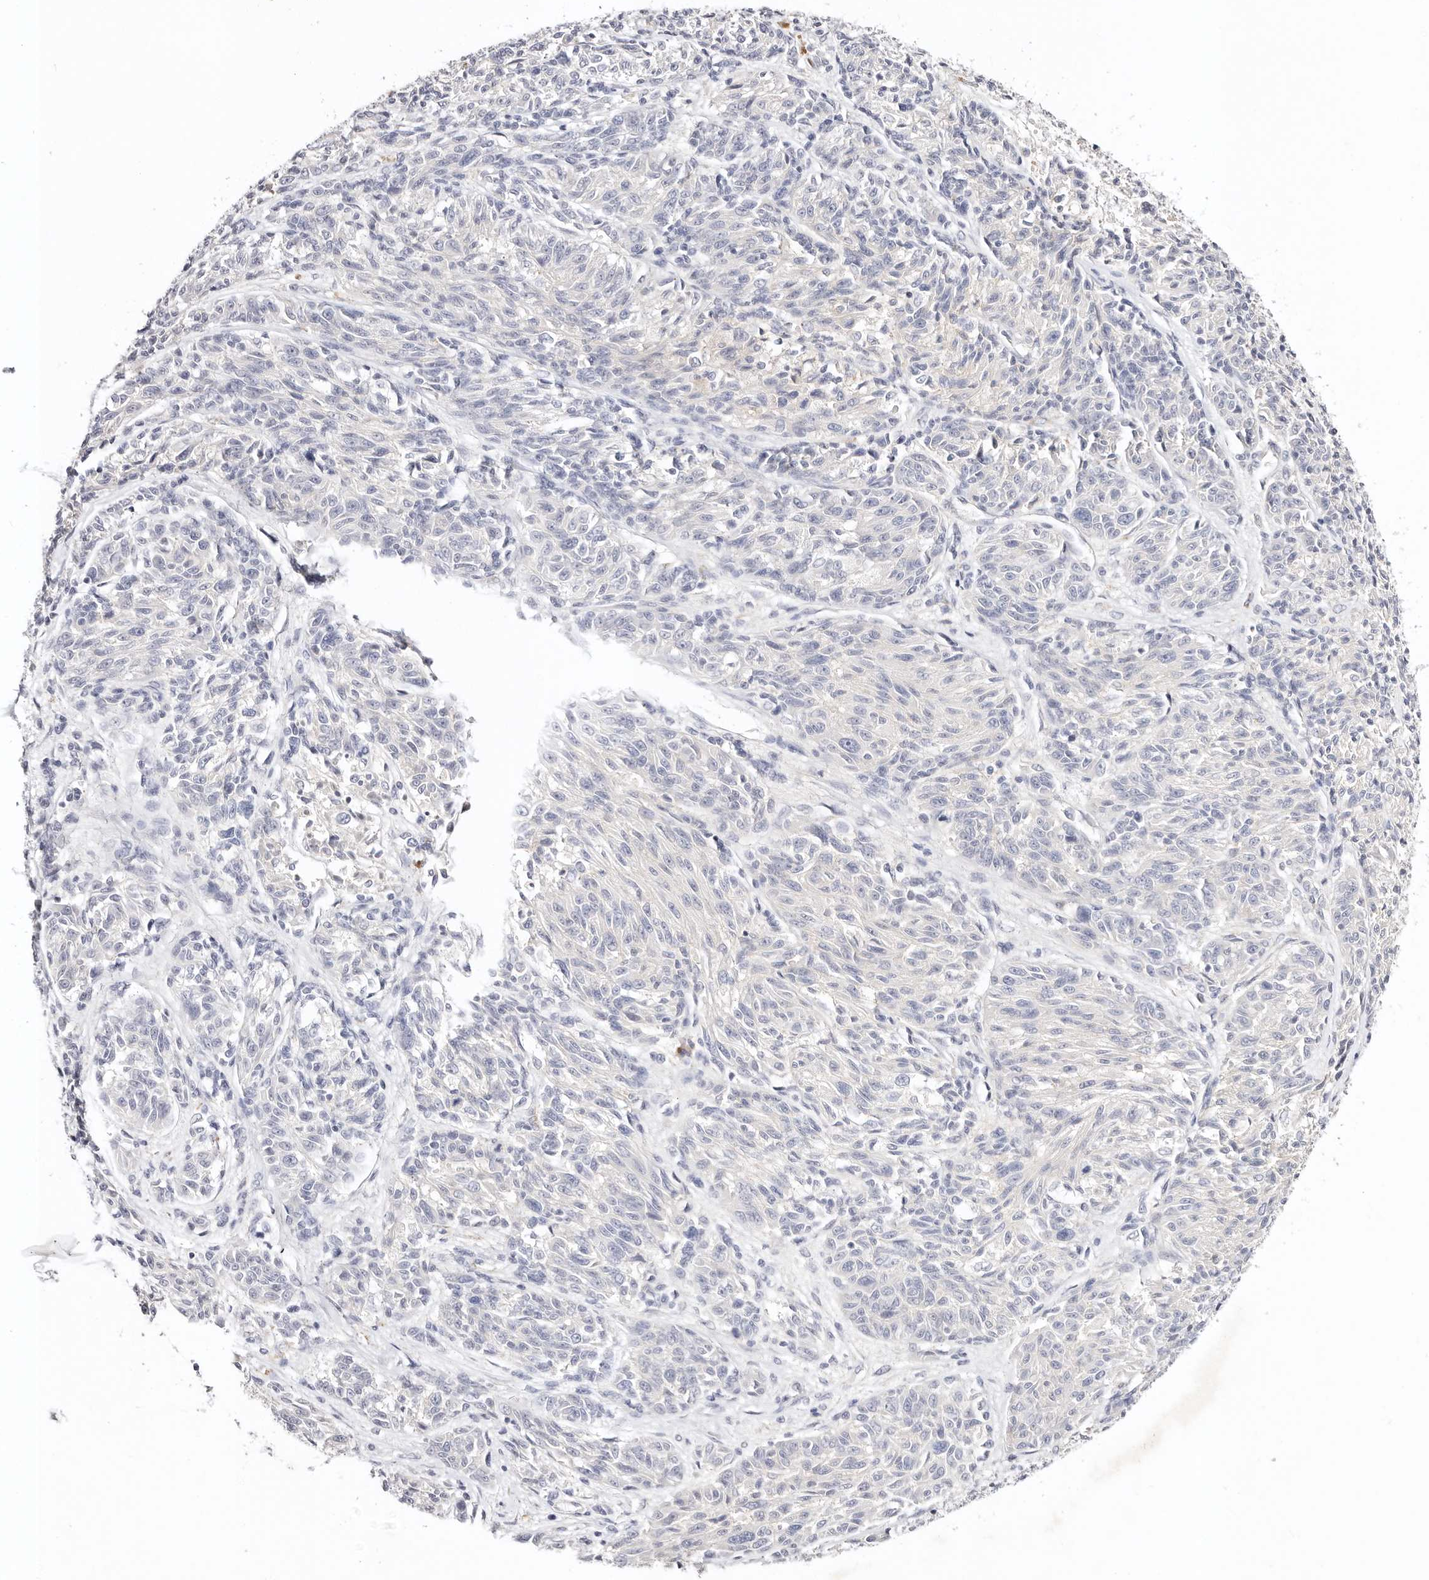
{"staining": {"intensity": "negative", "quantity": "none", "location": "none"}, "tissue": "melanoma", "cell_type": "Tumor cells", "image_type": "cancer", "snomed": [{"axis": "morphology", "description": "Malignant melanoma, NOS"}, {"axis": "topography", "description": "Skin"}], "caption": "Melanoma stained for a protein using immunohistochemistry reveals no expression tumor cells.", "gene": "DNASE1", "patient": {"sex": "male", "age": 53}}